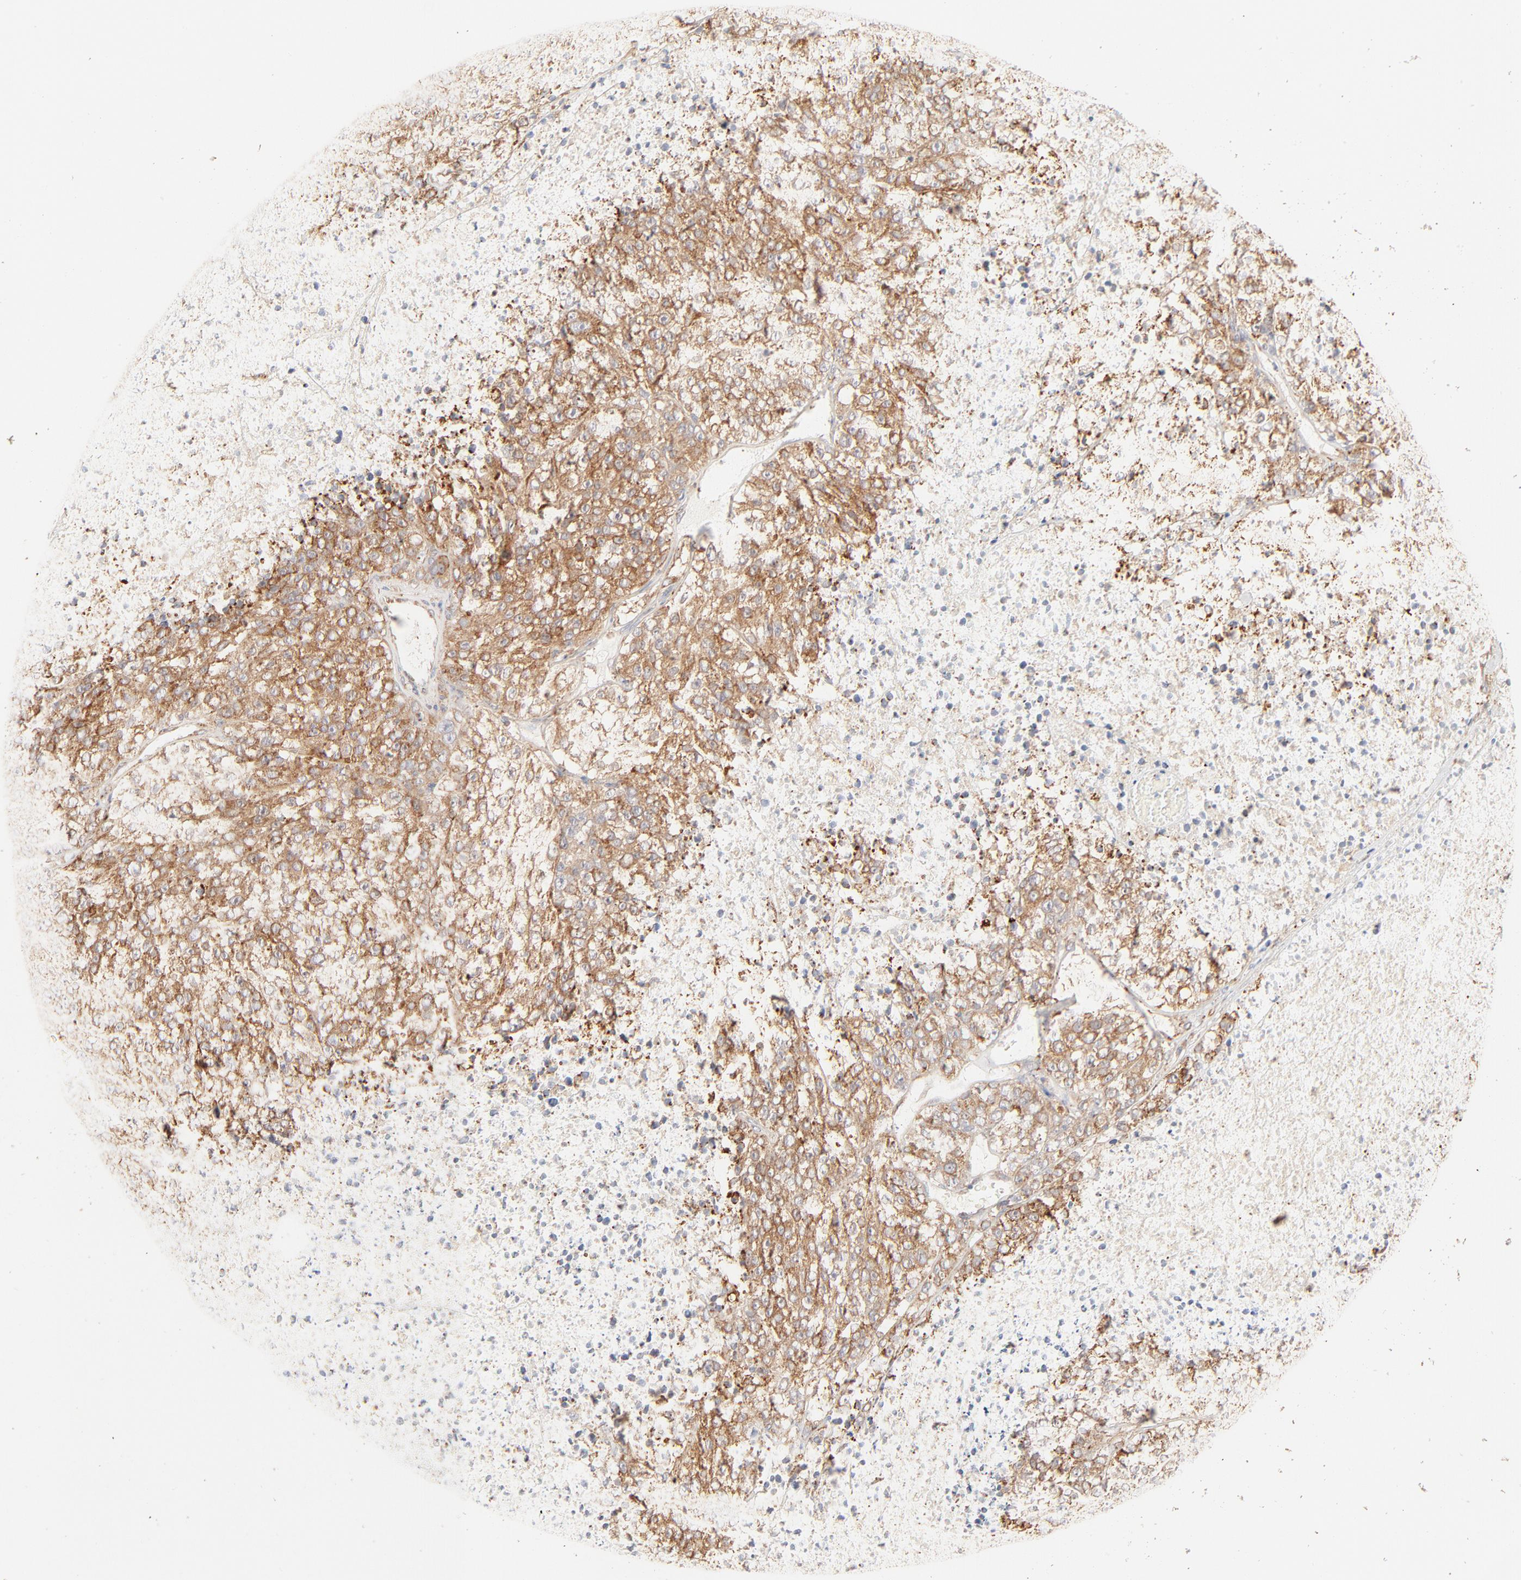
{"staining": {"intensity": "moderate", "quantity": ">75%", "location": "cytoplasmic/membranous"}, "tissue": "melanoma", "cell_type": "Tumor cells", "image_type": "cancer", "snomed": [{"axis": "morphology", "description": "Malignant melanoma, Metastatic site"}, {"axis": "topography", "description": "Cerebral cortex"}], "caption": "Protein expression analysis of human melanoma reveals moderate cytoplasmic/membranous expression in about >75% of tumor cells.", "gene": "PARP12", "patient": {"sex": "female", "age": 52}}